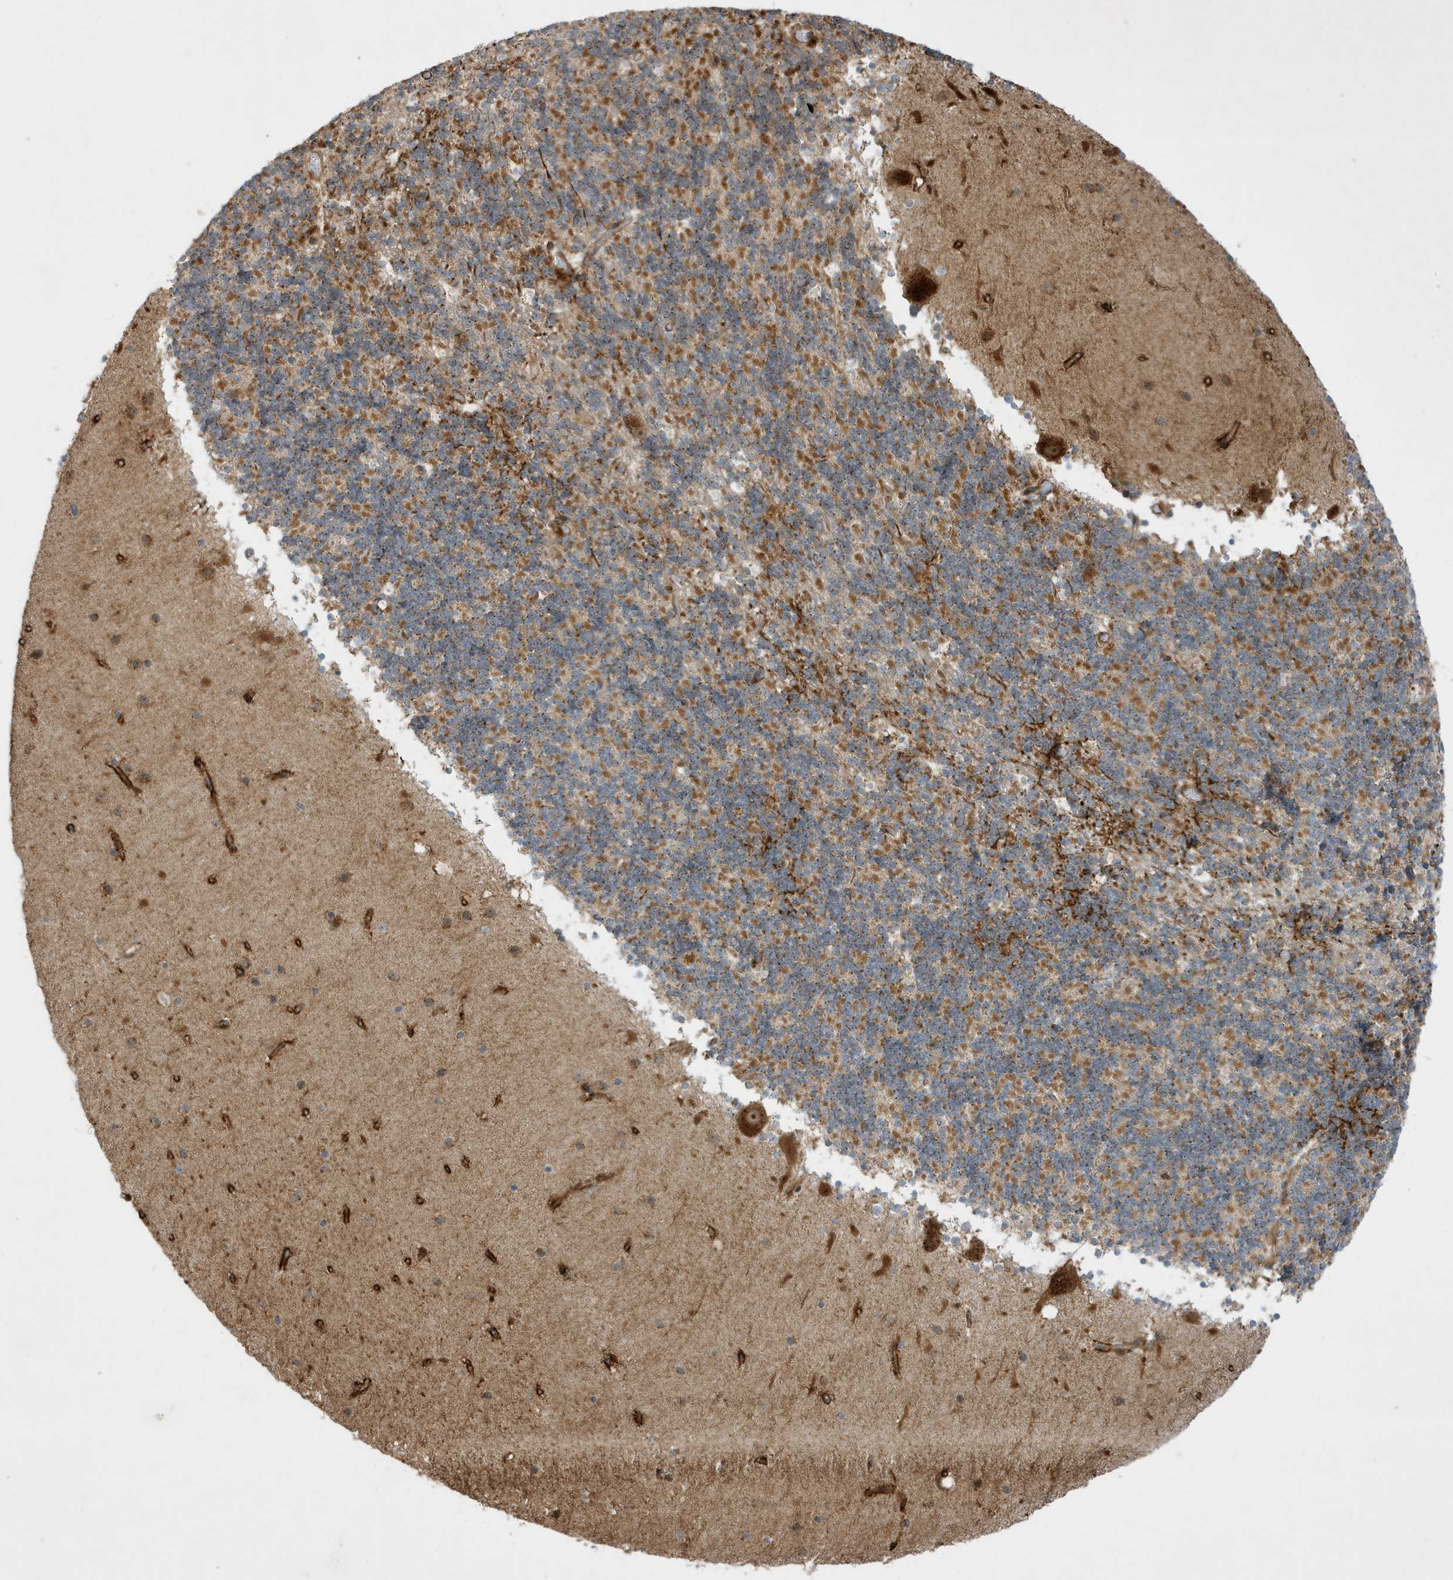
{"staining": {"intensity": "moderate", "quantity": ">75%", "location": "cytoplasmic/membranous"}, "tissue": "cerebellum", "cell_type": "Cells in granular layer", "image_type": "normal", "snomed": [{"axis": "morphology", "description": "Normal tissue, NOS"}, {"axis": "topography", "description": "Cerebellum"}], "caption": "Cerebellum was stained to show a protein in brown. There is medium levels of moderate cytoplasmic/membranous expression in approximately >75% of cells in granular layer. The staining was performed using DAB (3,3'-diaminobenzidine) to visualize the protein expression in brown, while the nuclei were stained in blue with hematoxylin (Magnification: 20x).", "gene": "IFT57", "patient": {"sex": "male", "age": 57}}